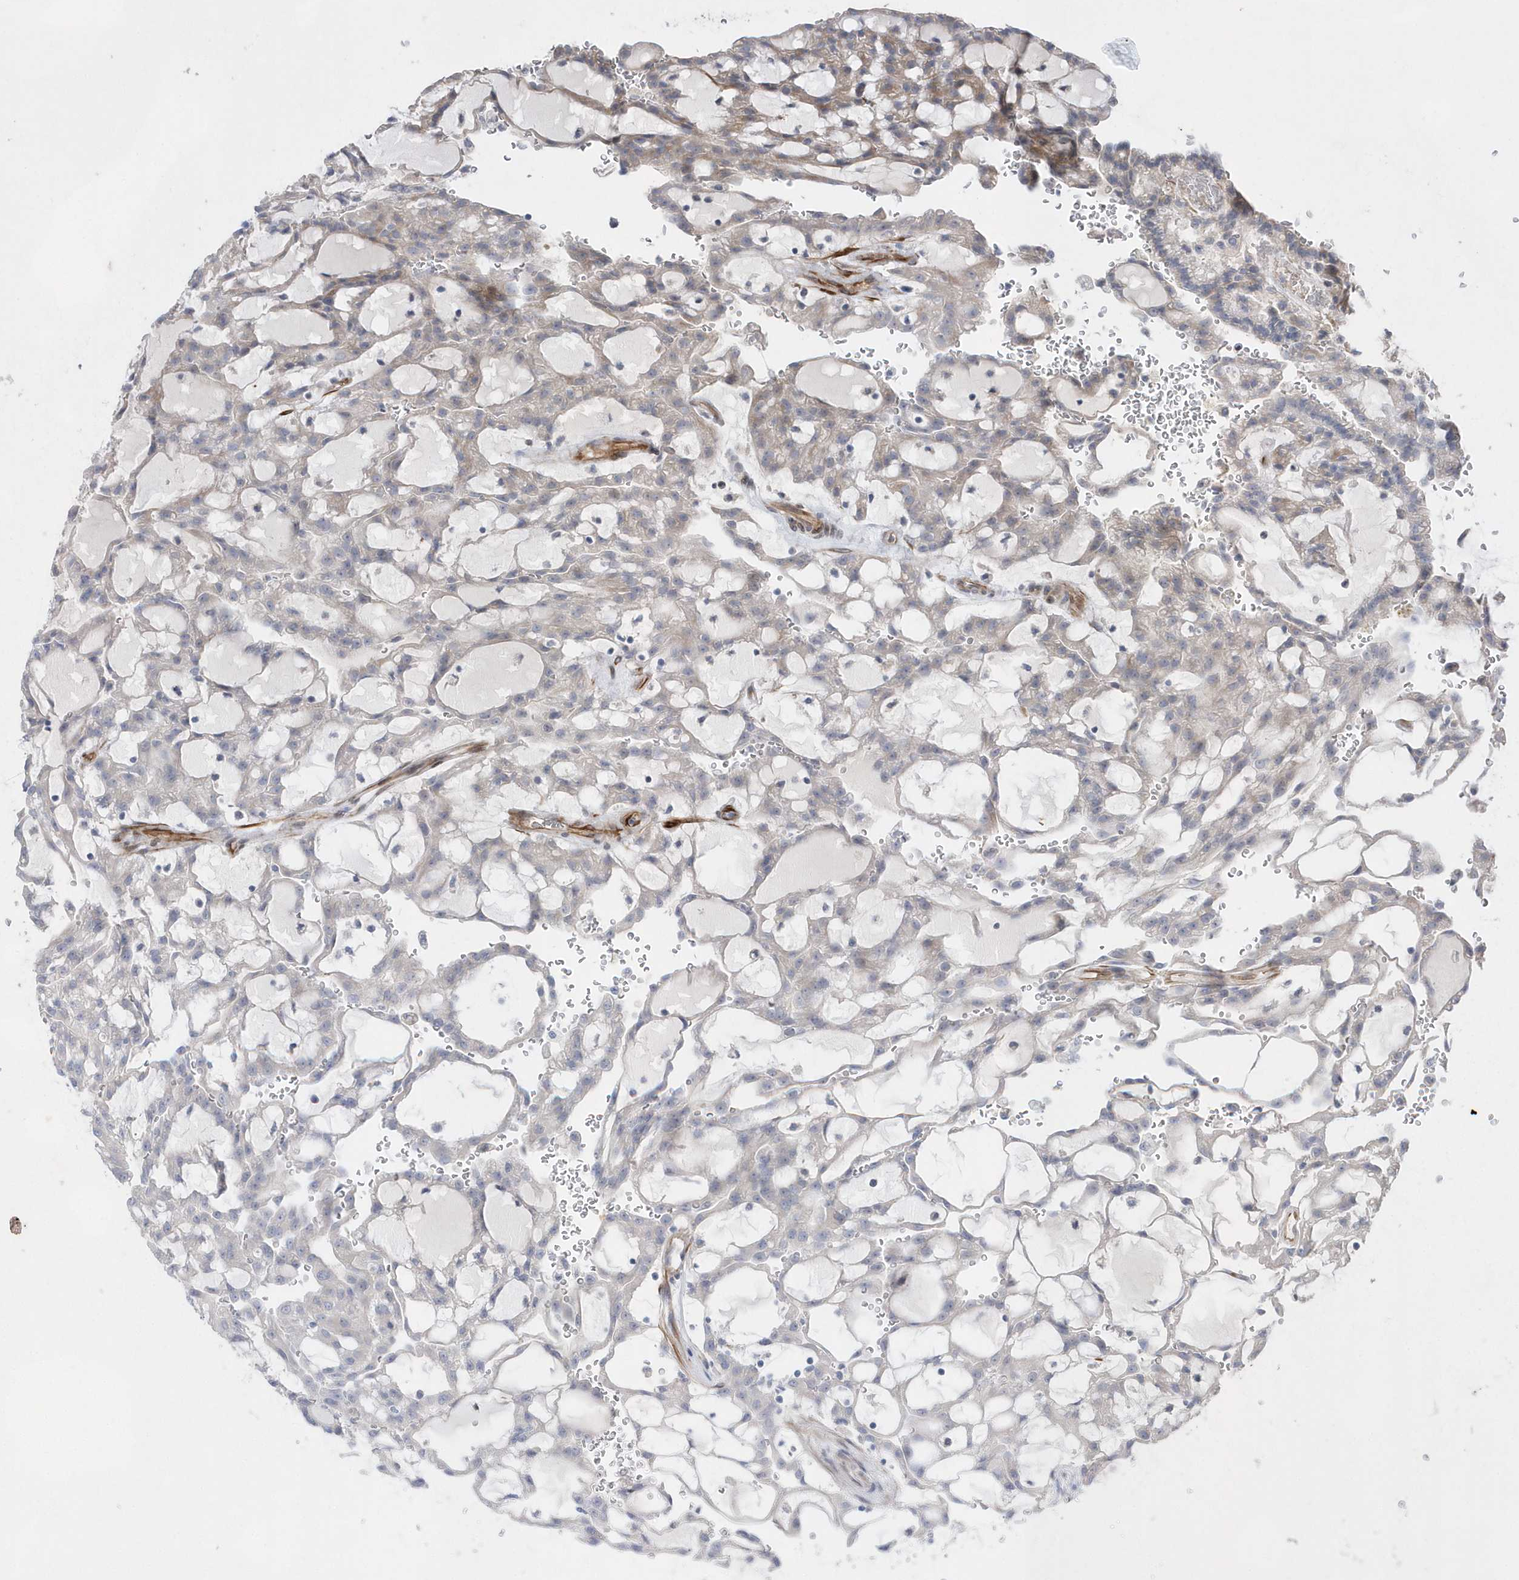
{"staining": {"intensity": "negative", "quantity": "none", "location": "none"}, "tissue": "renal cancer", "cell_type": "Tumor cells", "image_type": "cancer", "snomed": [{"axis": "morphology", "description": "Adenocarcinoma, NOS"}, {"axis": "topography", "description": "Kidney"}], "caption": "This is a micrograph of immunohistochemistry staining of renal adenocarcinoma, which shows no expression in tumor cells. Brightfield microscopy of immunohistochemistry (IHC) stained with DAB (brown) and hematoxylin (blue), captured at high magnification.", "gene": "TMEM132B", "patient": {"sex": "male", "age": 63}}